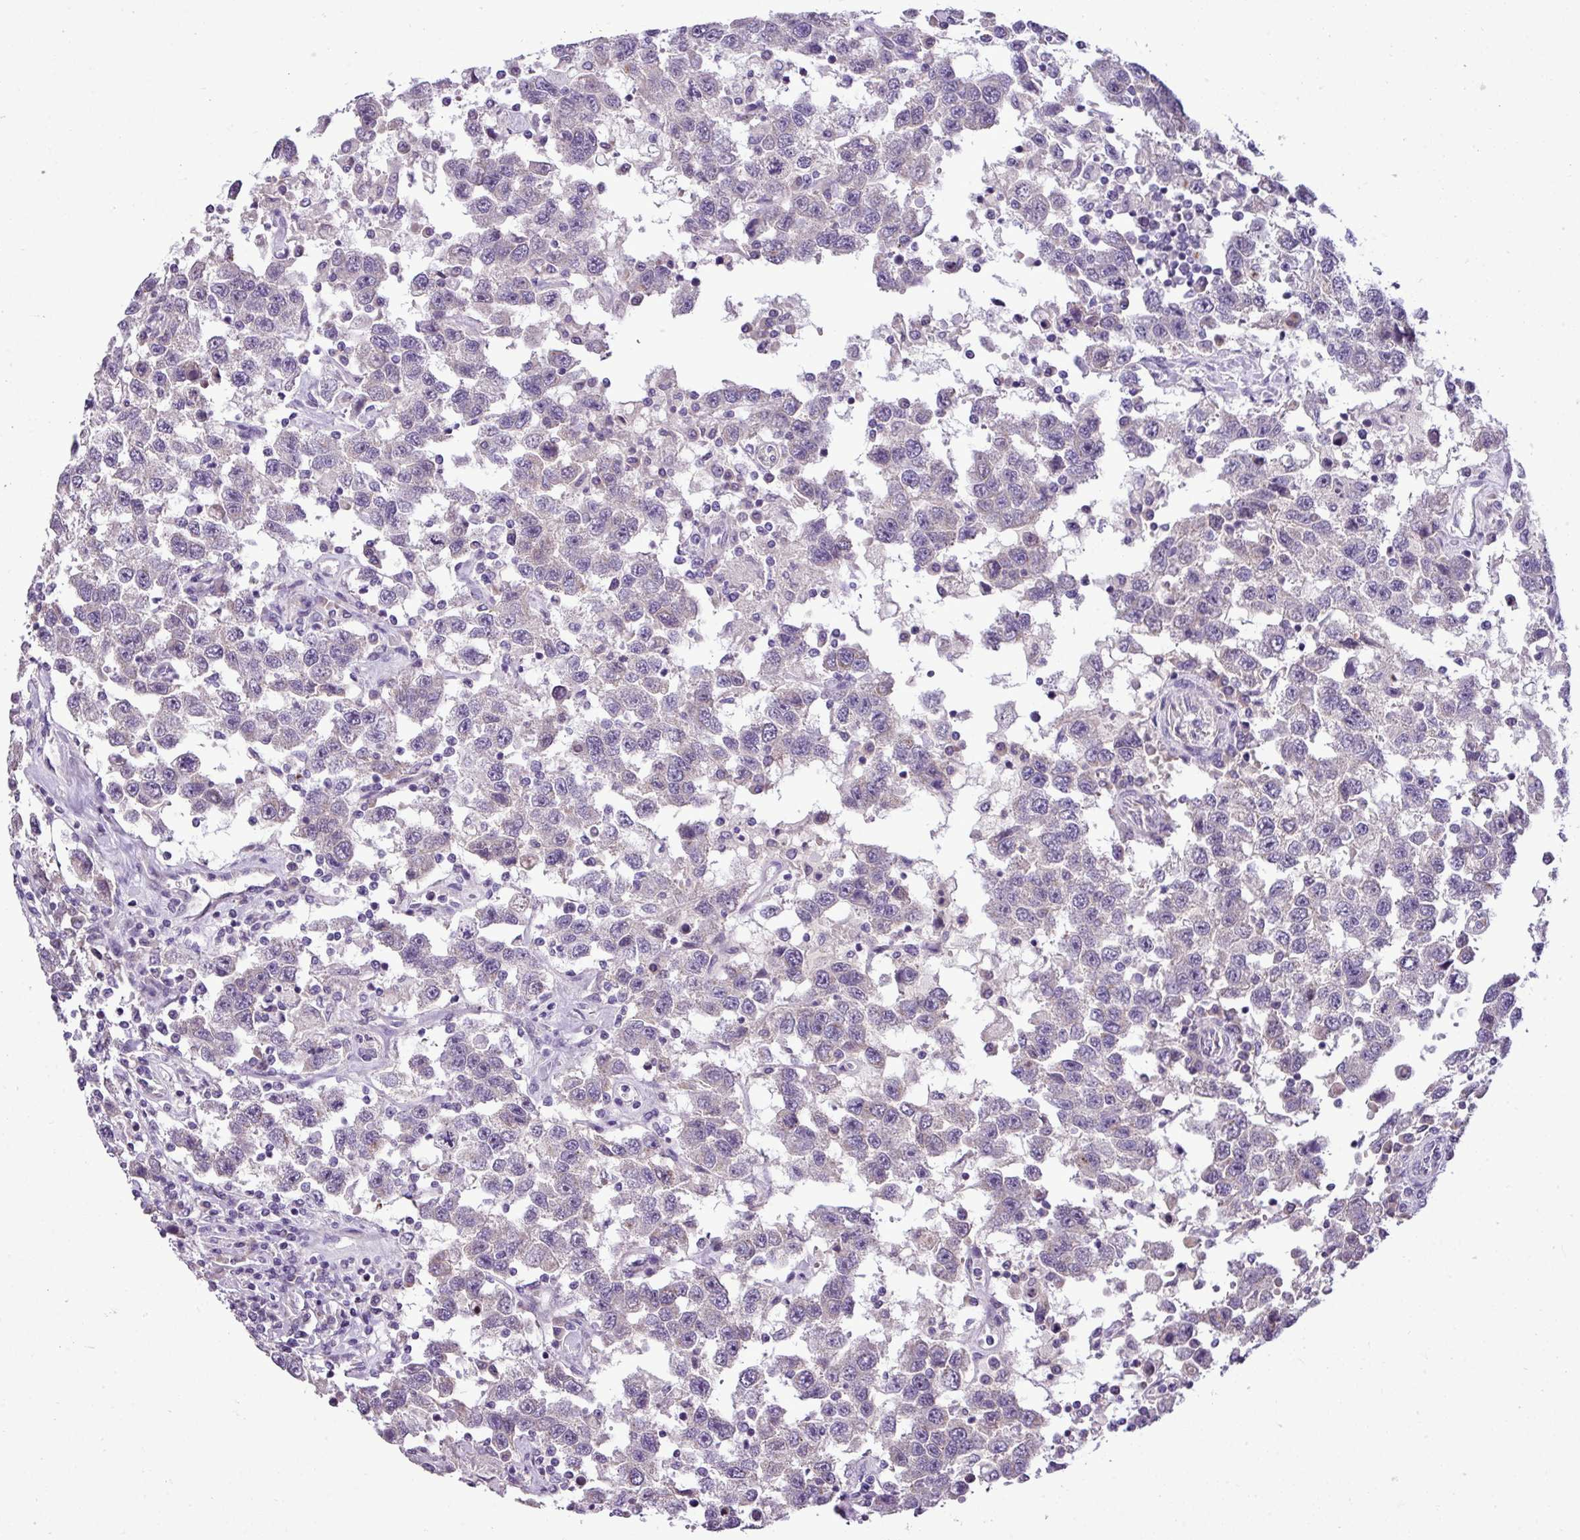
{"staining": {"intensity": "negative", "quantity": "none", "location": "none"}, "tissue": "testis cancer", "cell_type": "Tumor cells", "image_type": "cancer", "snomed": [{"axis": "morphology", "description": "Seminoma, NOS"}, {"axis": "topography", "description": "Testis"}], "caption": "IHC histopathology image of human testis cancer (seminoma) stained for a protein (brown), which displays no expression in tumor cells.", "gene": "IL17A", "patient": {"sex": "male", "age": 41}}